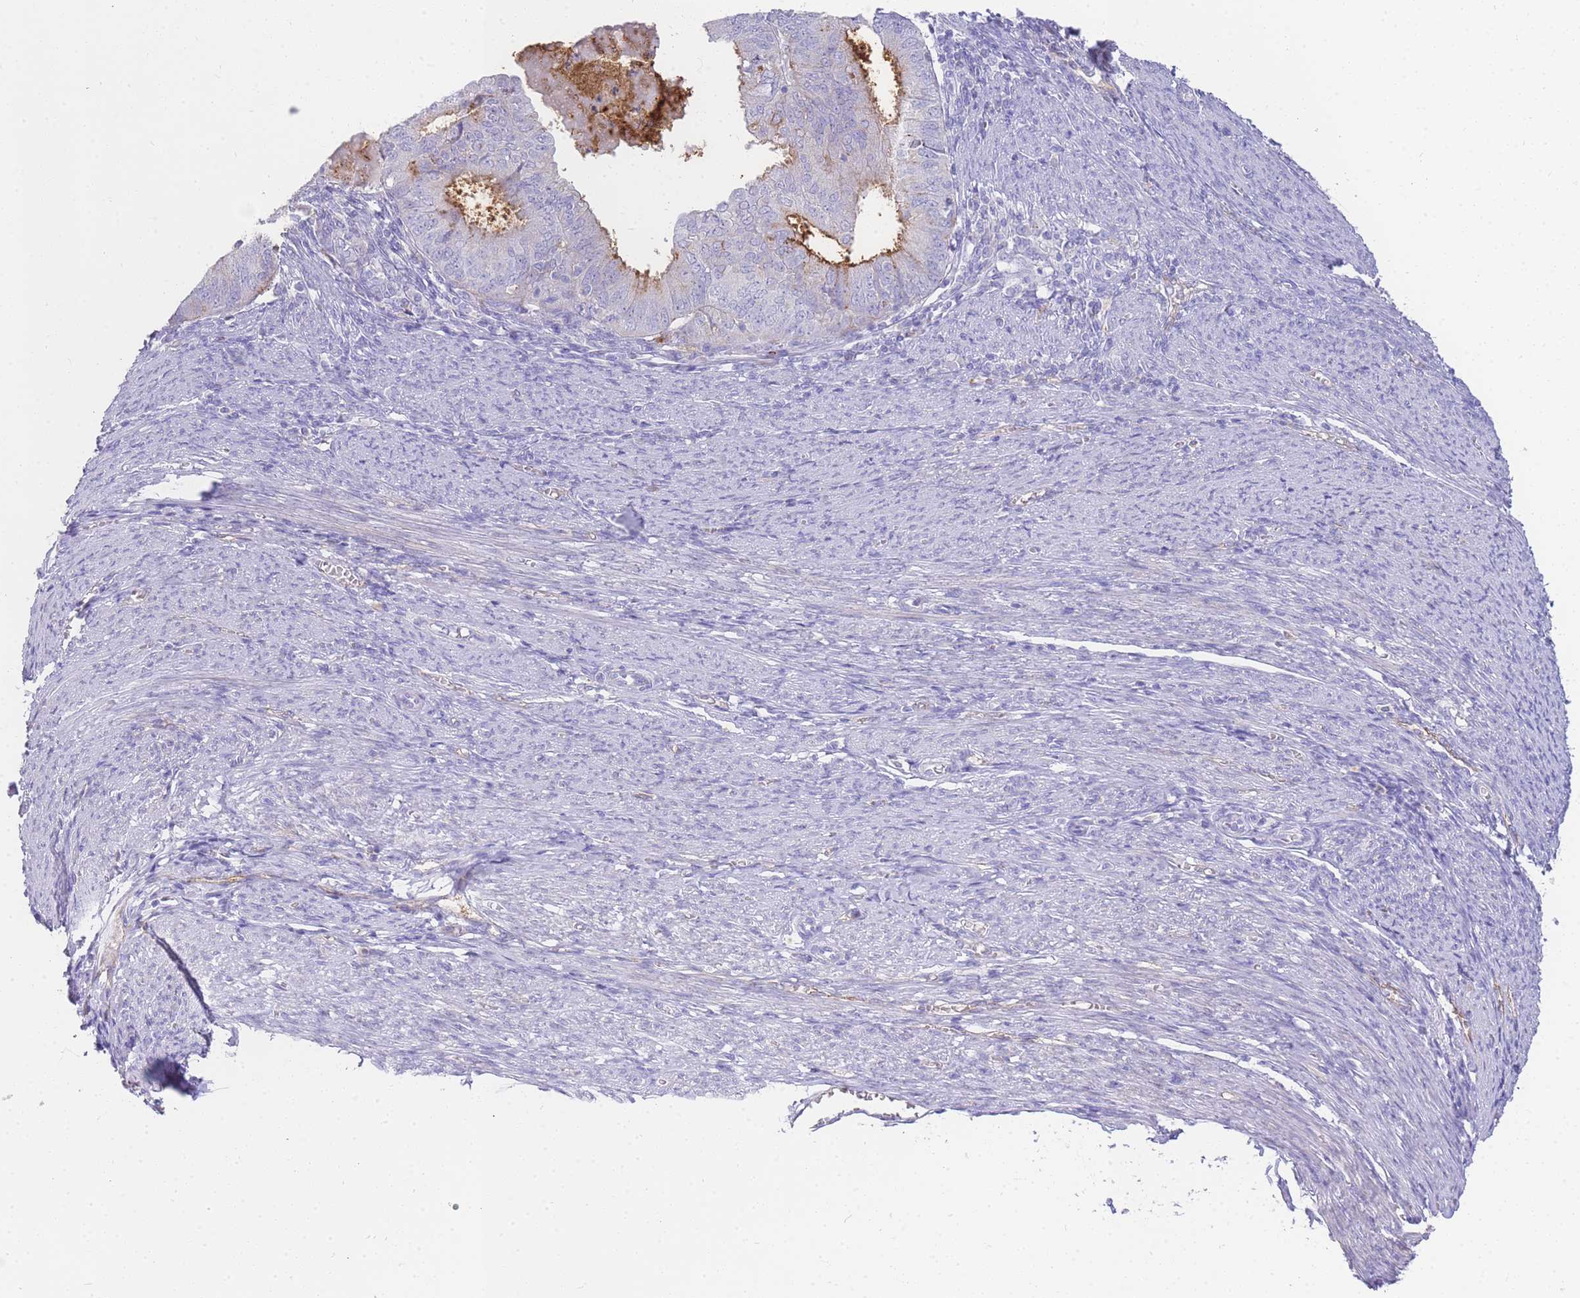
{"staining": {"intensity": "moderate", "quantity": "<25%", "location": "cytoplasmic/membranous"}, "tissue": "endometrial cancer", "cell_type": "Tumor cells", "image_type": "cancer", "snomed": [{"axis": "morphology", "description": "Adenocarcinoma, NOS"}, {"axis": "topography", "description": "Endometrium"}], "caption": "Protein expression analysis of endometrial adenocarcinoma shows moderate cytoplasmic/membranous staining in about <25% of tumor cells.", "gene": "DPP4", "patient": {"sex": "female", "age": 57}}